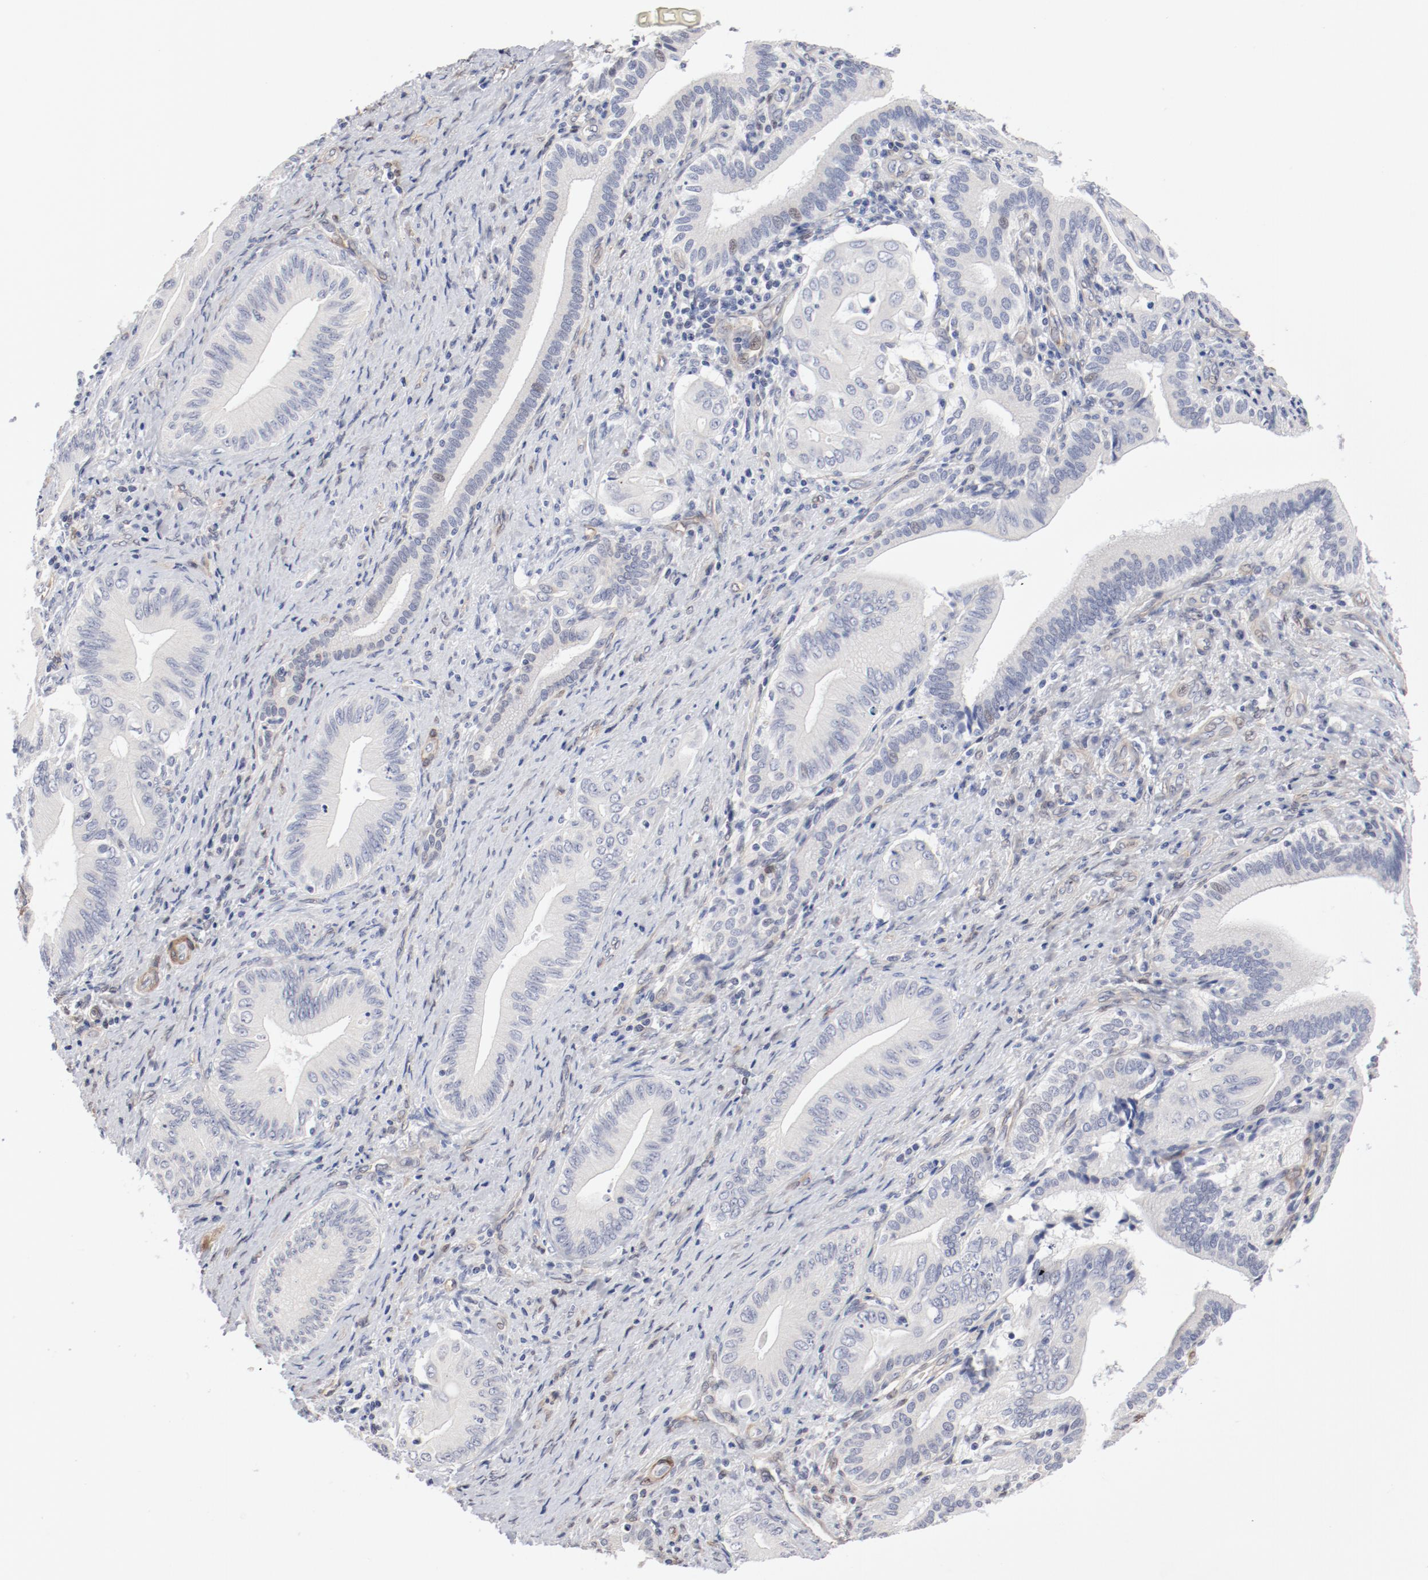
{"staining": {"intensity": "negative", "quantity": "none", "location": "none"}, "tissue": "liver cancer", "cell_type": "Tumor cells", "image_type": "cancer", "snomed": [{"axis": "morphology", "description": "Cholangiocarcinoma"}, {"axis": "topography", "description": "Liver"}], "caption": "Immunohistochemical staining of human liver cancer exhibits no significant staining in tumor cells. (Stains: DAB immunohistochemistry (IHC) with hematoxylin counter stain, Microscopy: brightfield microscopy at high magnification).", "gene": "MAGED4", "patient": {"sex": "male", "age": 58}}